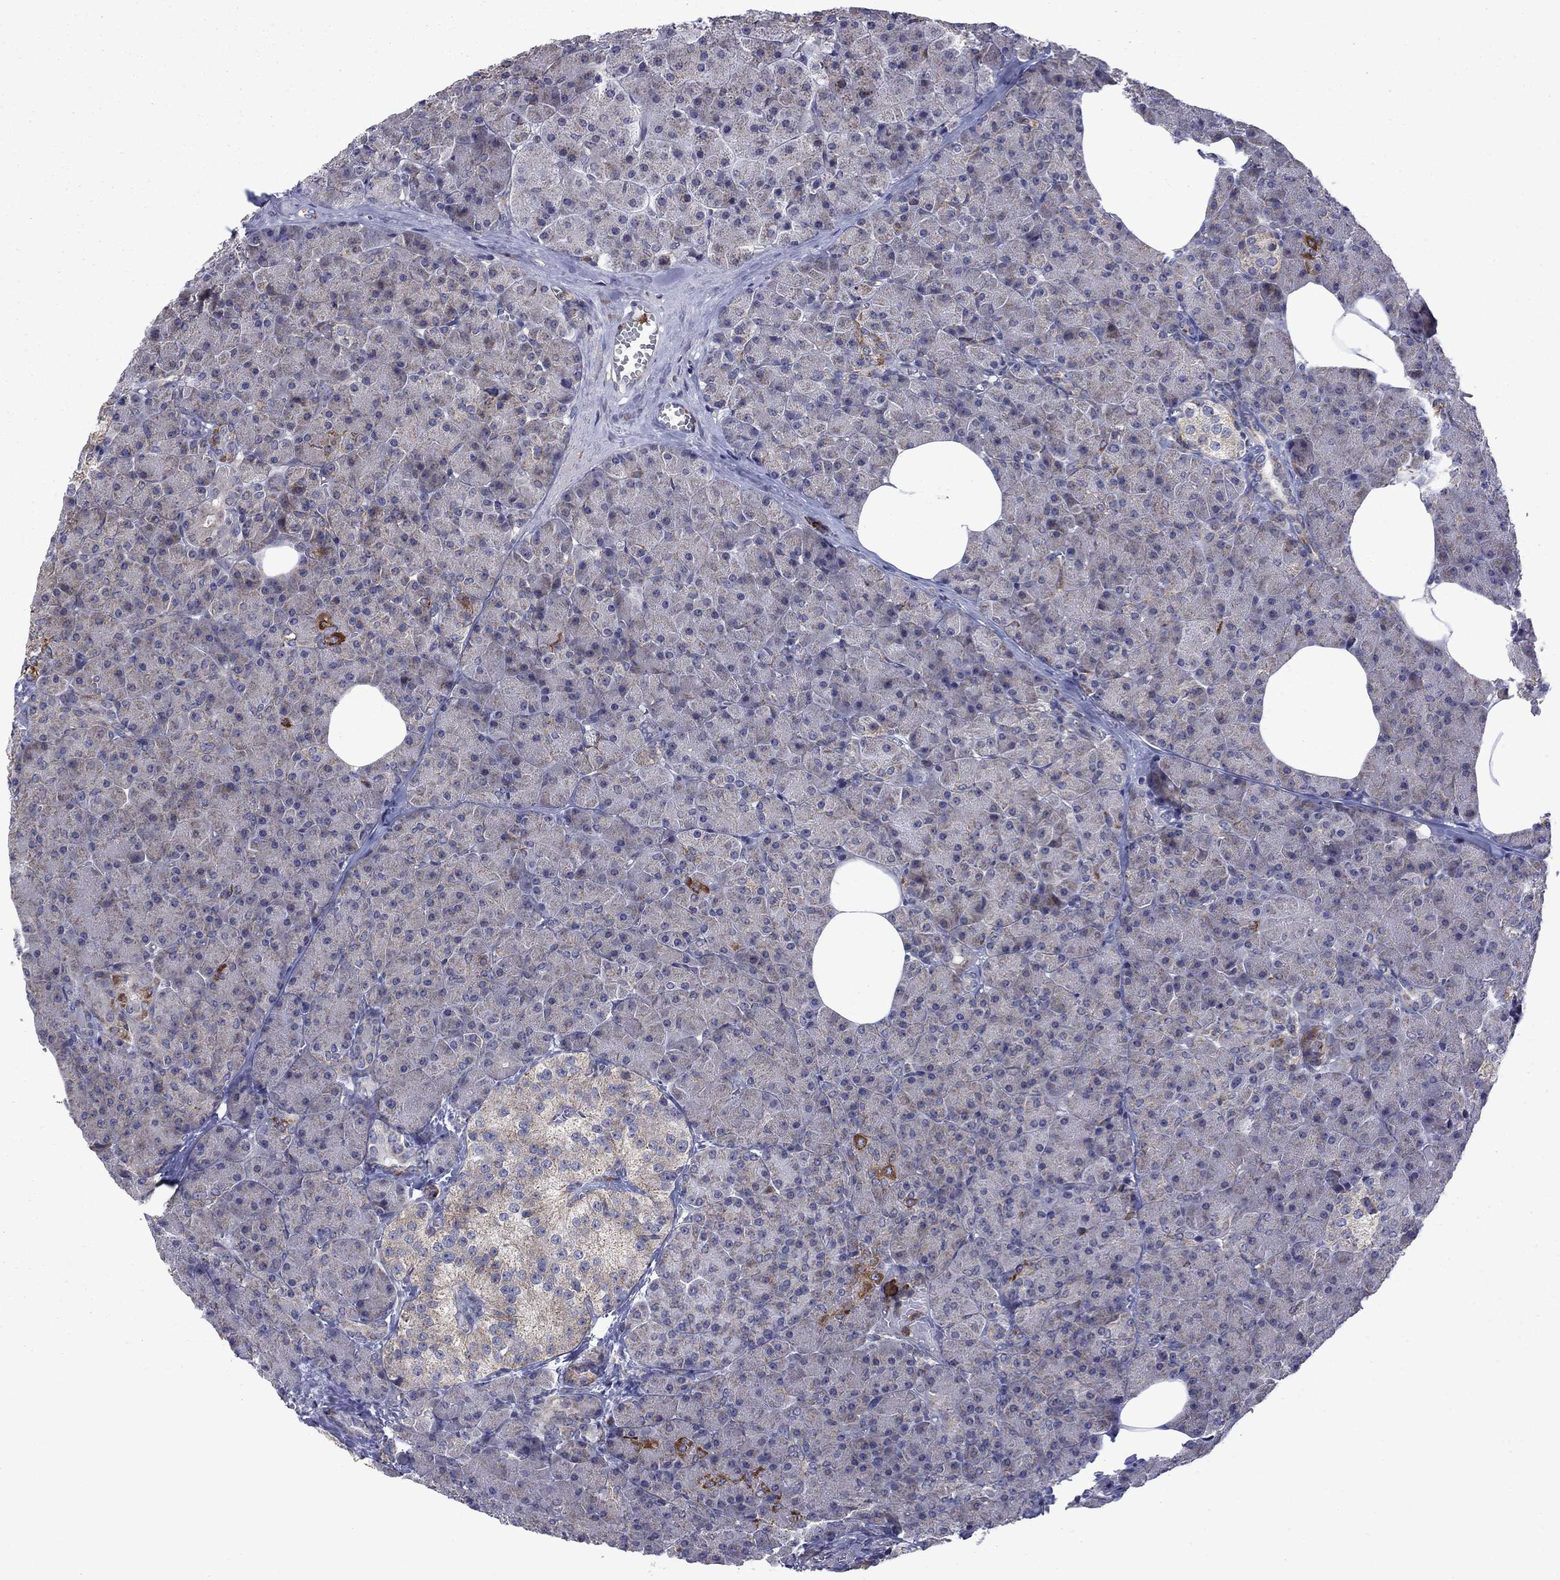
{"staining": {"intensity": "strong", "quantity": "<25%", "location": "cytoplasmic/membranous"}, "tissue": "pancreas", "cell_type": "Exocrine glandular cells", "image_type": "normal", "snomed": [{"axis": "morphology", "description": "Normal tissue, NOS"}, {"axis": "topography", "description": "Pancreas"}], "caption": "About <25% of exocrine glandular cells in normal human pancreas reveal strong cytoplasmic/membranous protein positivity as visualized by brown immunohistochemical staining.", "gene": "DOP1B", "patient": {"sex": "female", "age": 45}}